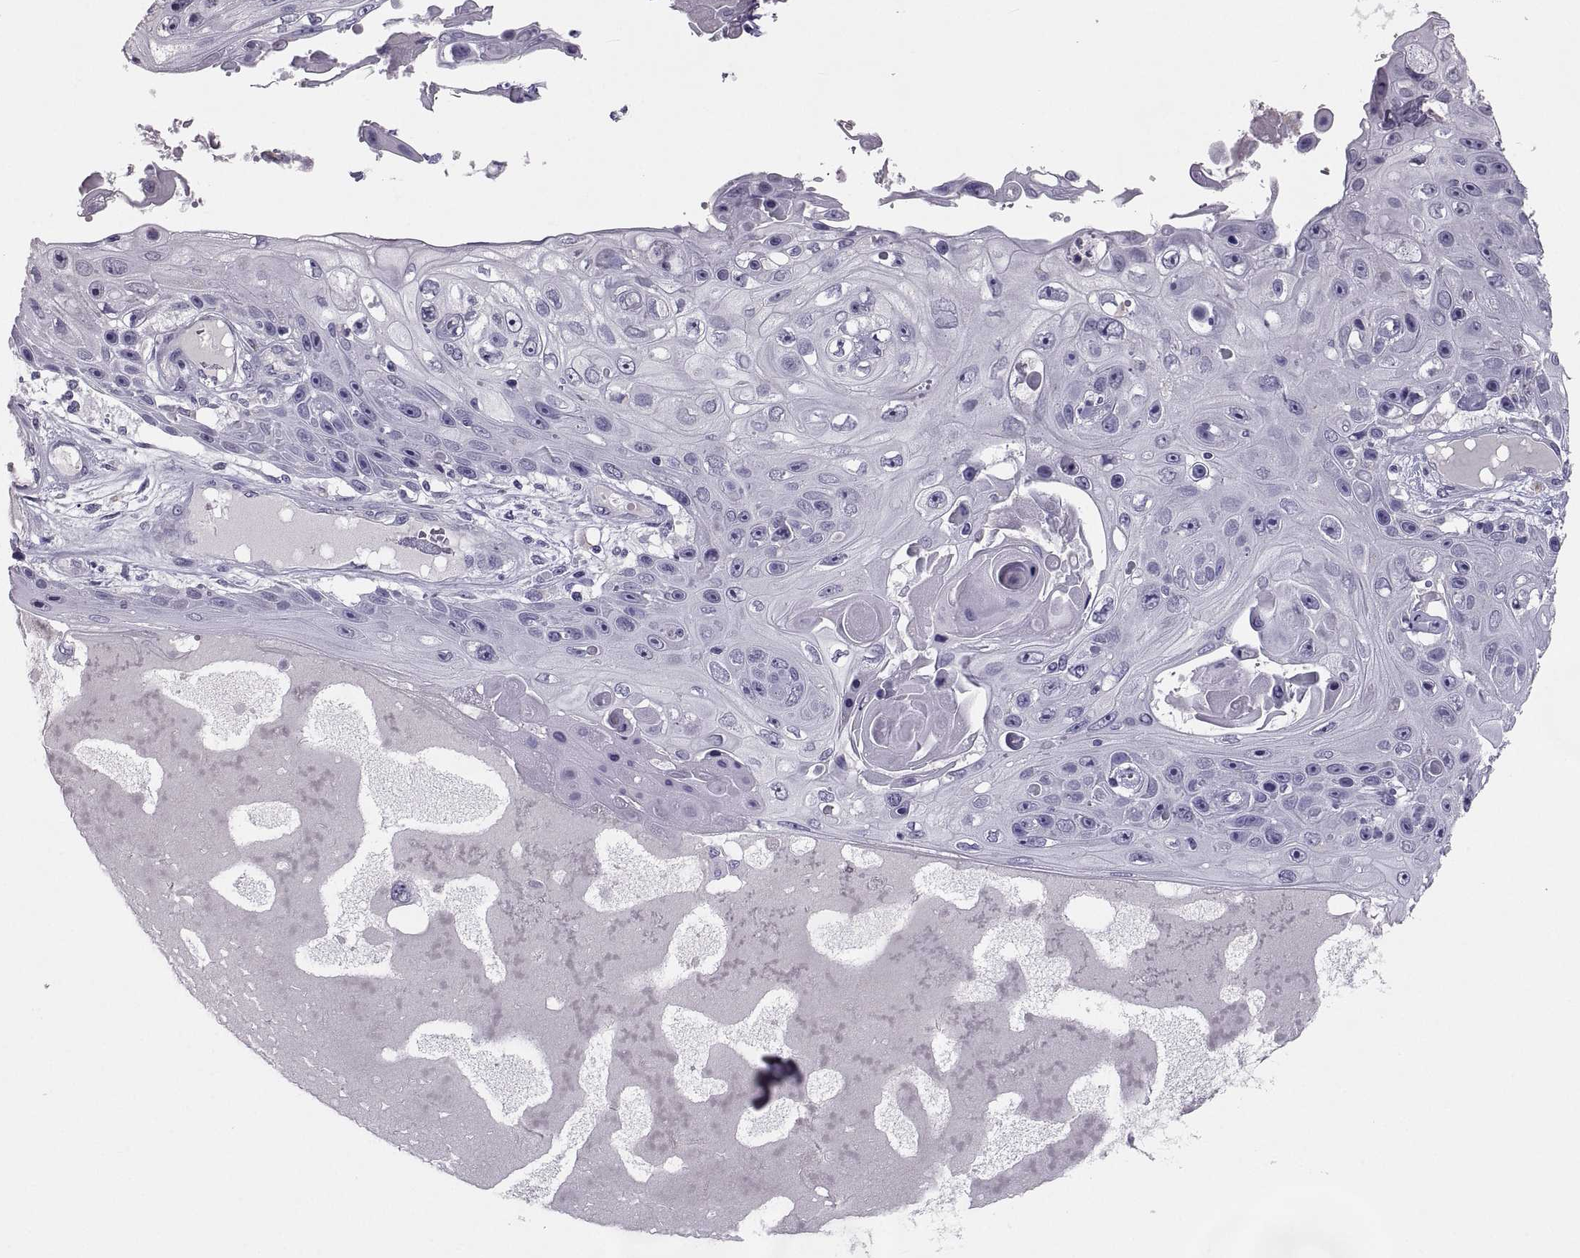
{"staining": {"intensity": "negative", "quantity": "none", "location": "none"}, "tissue": "skin cancer", "cell_type": "Tumor cells", "image_type": "cancer", "snomed": [{"axis": "morphology", "description": "Squamous cell carcinoma, NOS"}, {"axis": "topography", "description": "Skin"}], "caption": "DAB immunohistochemical staining of skin cancer demonstrates no significant staining in tumor cells.", "gene": "IGSF1", "patient": {"sex": "male", "age": 82}}